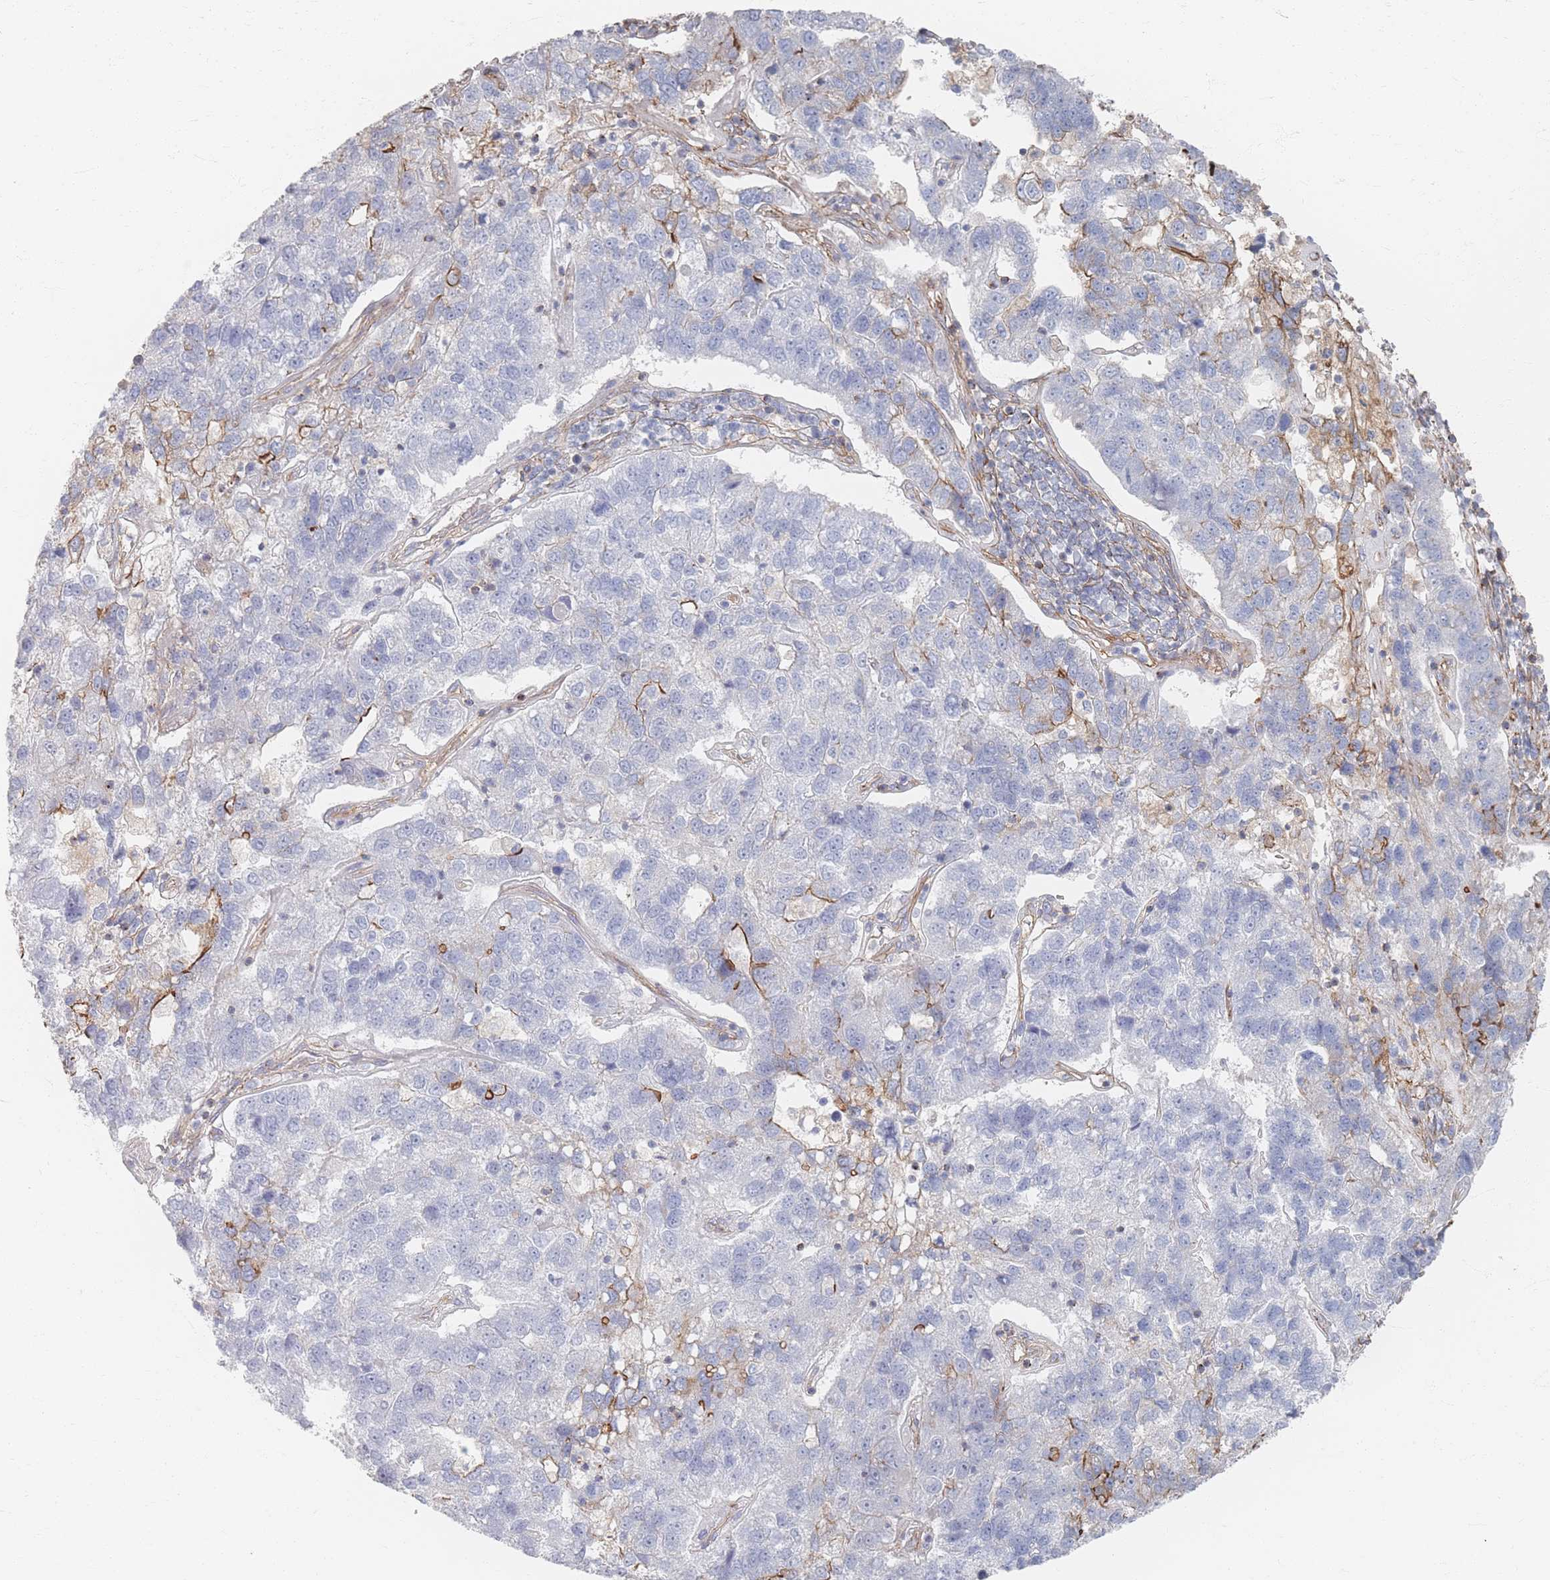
{"staining": {"intensity": "moderate", "quantity": "<25%", "location": "cytoplasmic/membranous"}, "tissue": "pancreatic cancer", "cell_type": "Tumor cells", "image_type": "cancer", "snomed": [{"axis": "morphology", "description": "Adenocarcinoma, NOS"}, {"axis": "topography", "description": "Pancreas"}], "caption": "A brown stain shows moderate cytoplasmic/membranous staining of a protein in pancreatic adenocarcinoma tumor cells.", "gene": "GNB1", "patient": {"sex": "female", "age": 61}}